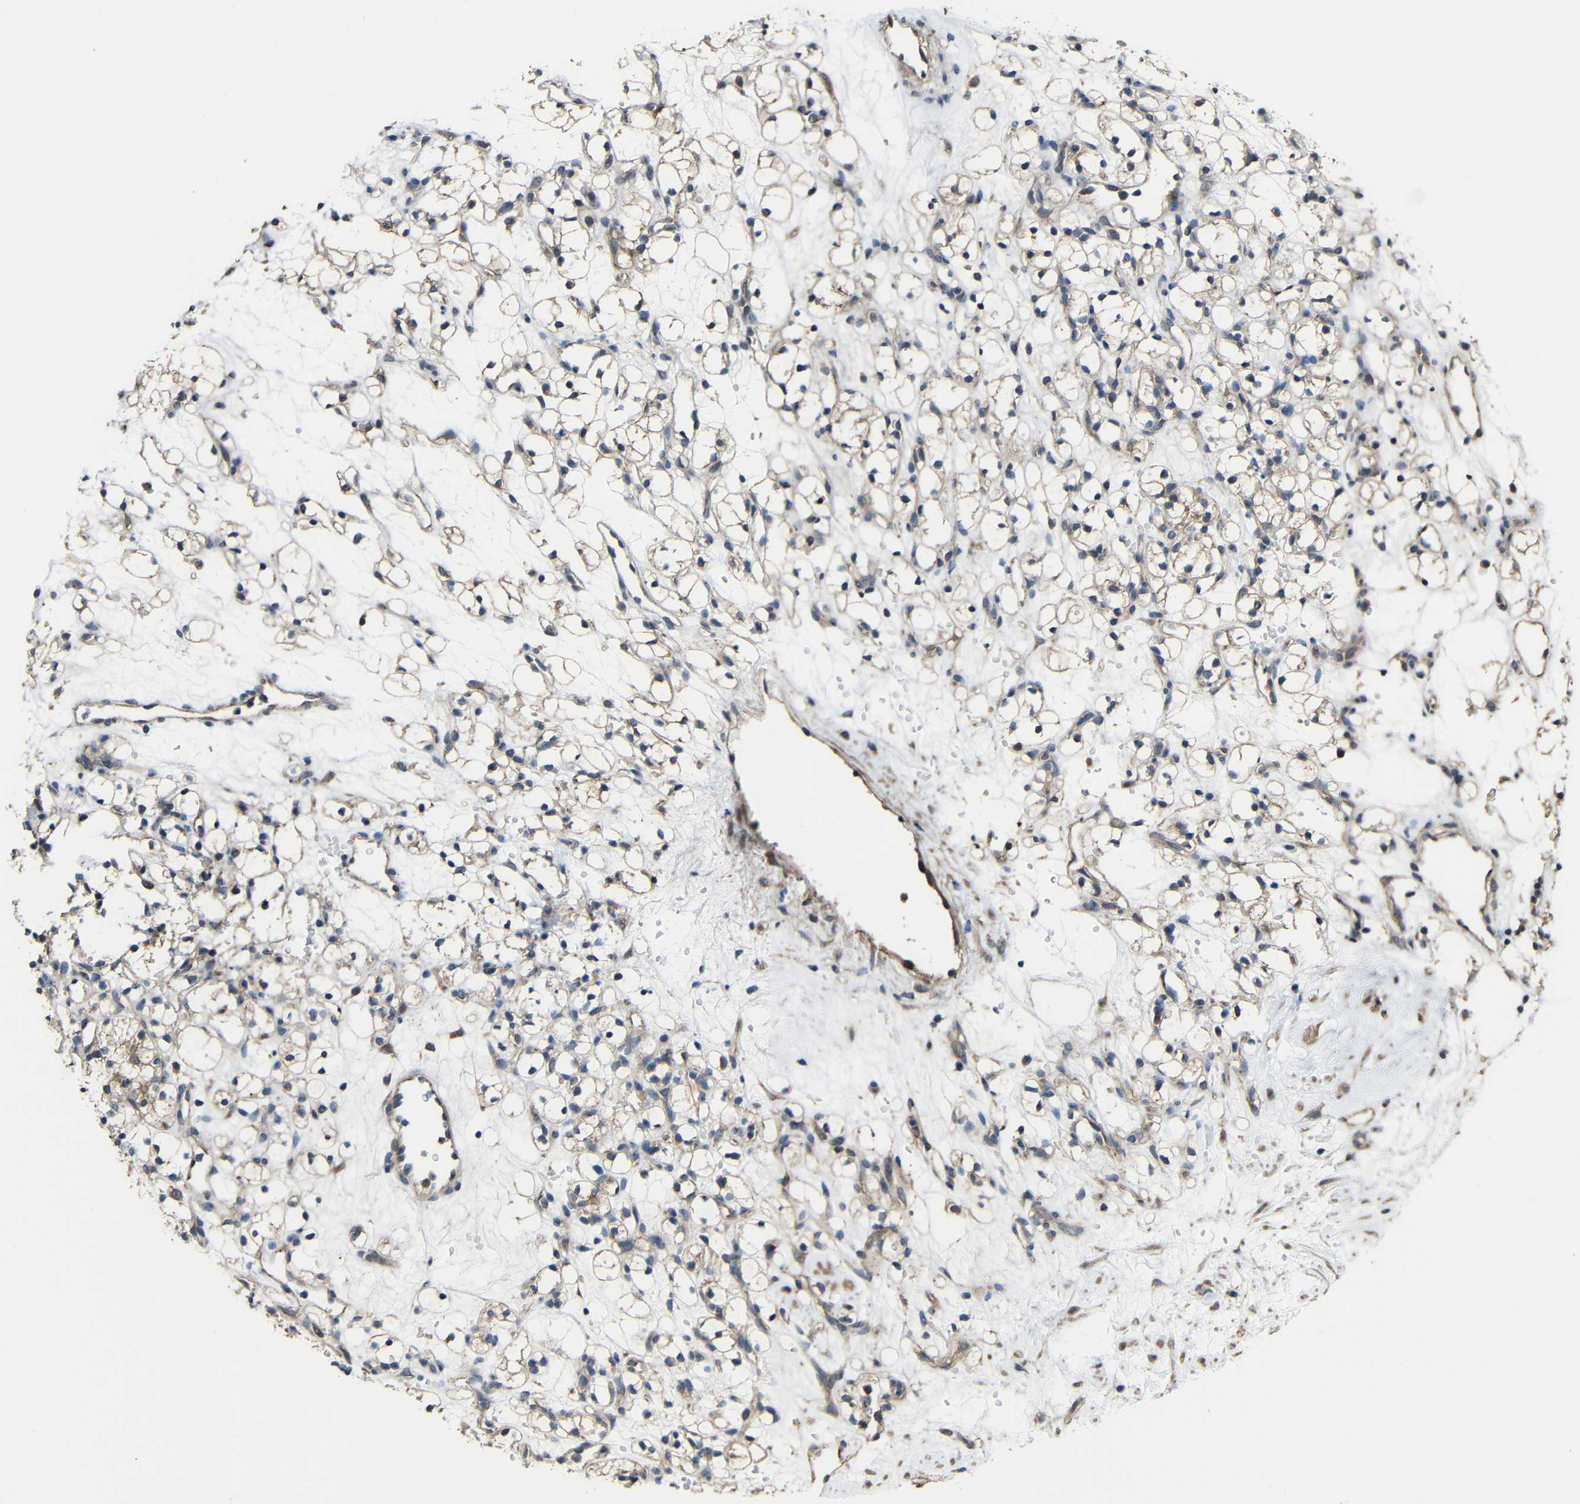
{"staining": {"intensity": "weak", "quantity": ">75%", "location": "cytoplasmic/membranous"}, "tissue": "renal cancer", "cell_type": "Tumor cells", "image_type": "cancer", "snomed": [{"axis": "morphology", "description": "Adenocarcinoma, NOS"}, {"axis": "topography", "description": "Kidney"}], "caption": "Weak cytoplasmic/membranous protein staining is identified in about >75% of tumor cells in renal adenocarcinoma.", "gene": "CHST9", "patient": {"sex": "female", "age": 60}}